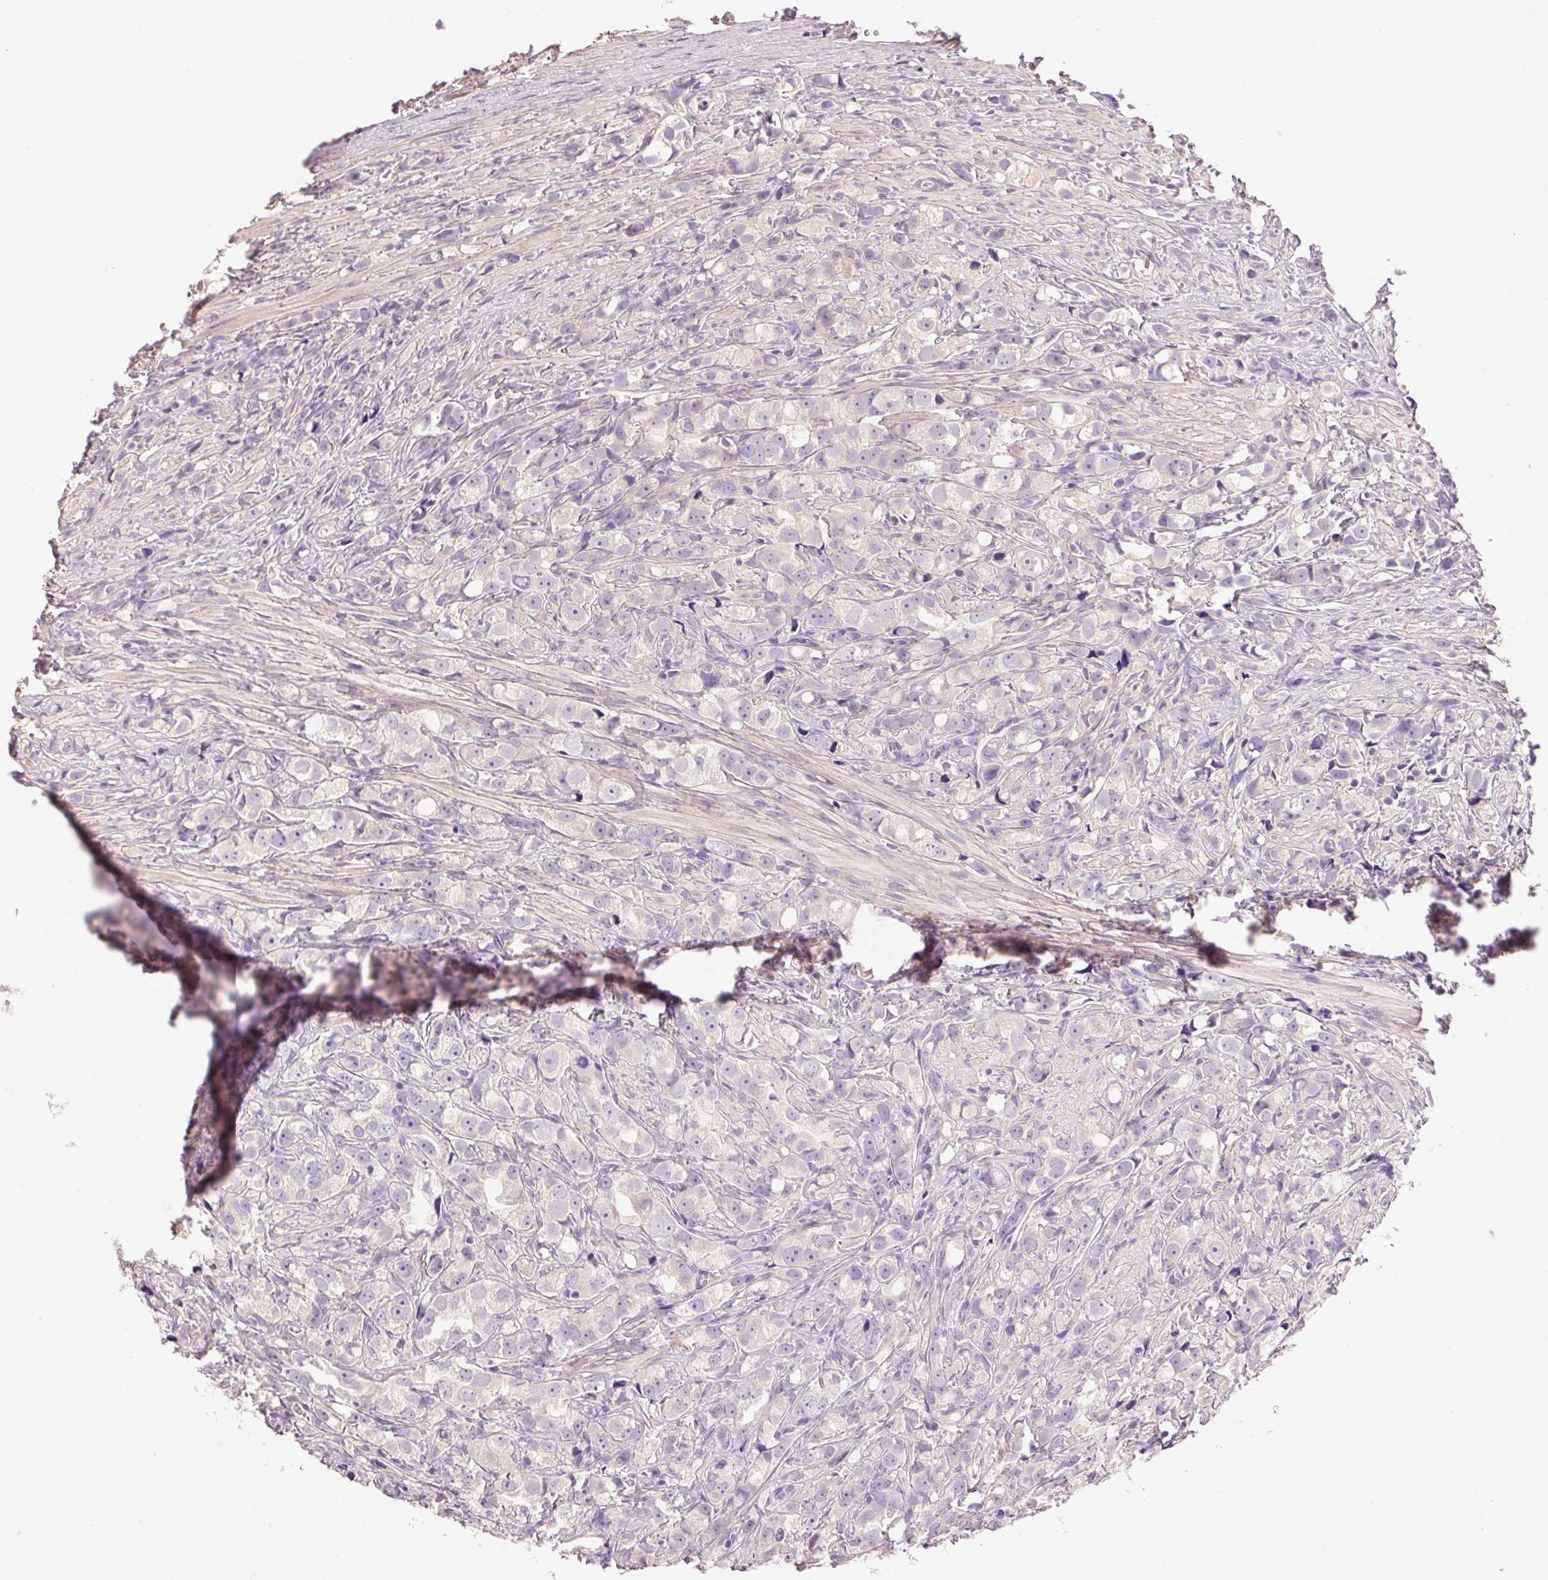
{"staining": {"intensity": "negative", "quantity": "none", "location": "none"}, "tissue": "prostate cancer", "cell_type": "Tumor cells", "image_type": "cancer", "snomed": [{"axis": "morphology", "description": "Adenocarcinoma, High grade"}, {"axis": "topography", "description": "Prostate"}], "caption": "Prostate cancer (adenocarcinoma (high-grade)) stained for a protein using immunohistochemistry (IHC) exhibits no positivity tumor cells.", "gene": "LYZL6", "patient": {"sex": "male", "age": 75}}